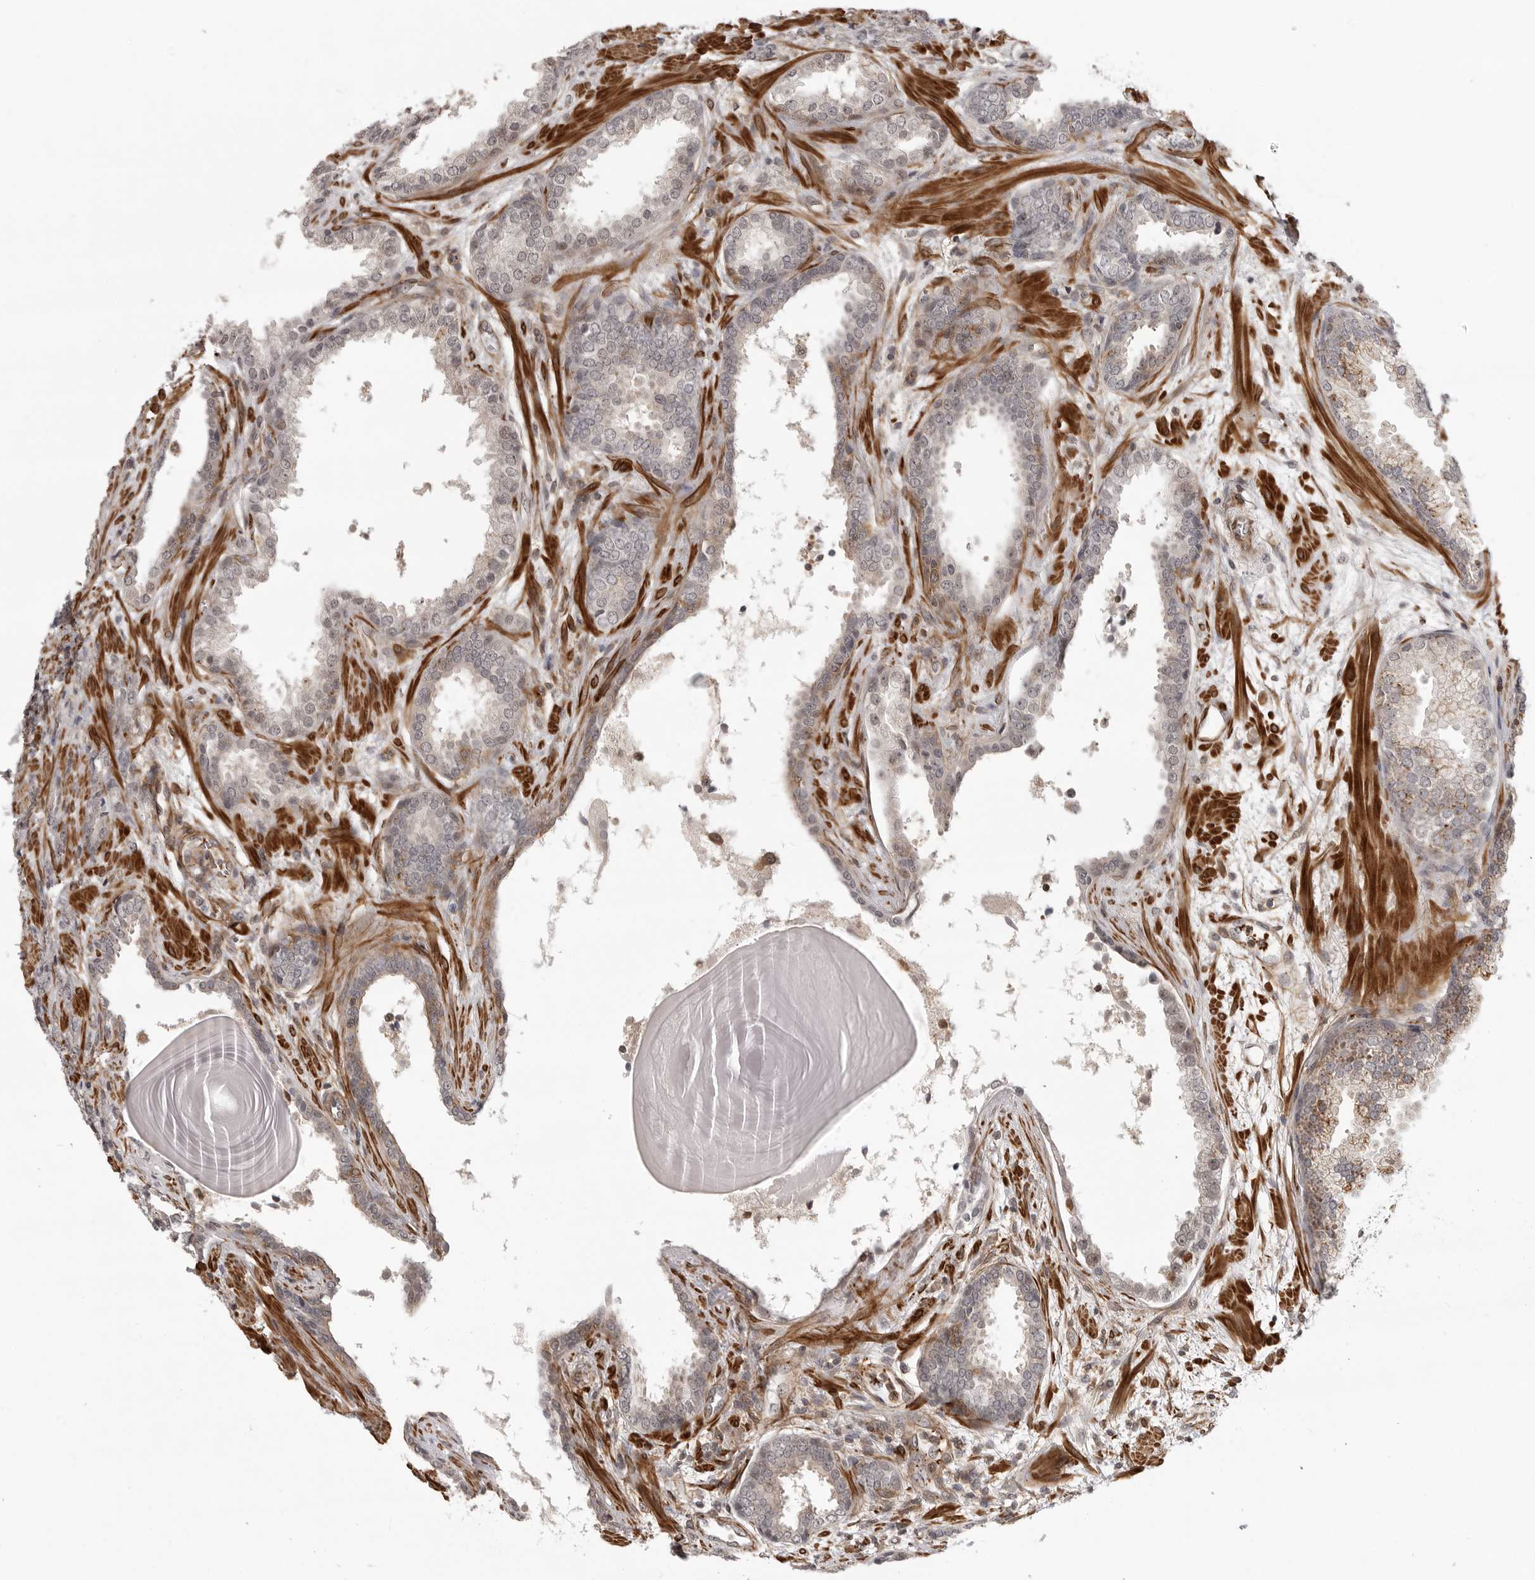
{"staining": {"intensity": "weak", "quantity": "<25%", "location": "nuclear"}, "tissue": "prostate cancer", "cell_type": "Tumor cells", "image_type": "cancer", "snomed": [{"axis": "morphology", "description": "Adenocarcinoma, High grade"}, {"axis": "topography", "description": "Prostate"}], "caption": "DAB (3,3'-diaminobenzidine) immunohistochemical staining of prostate adenocarcinoma (high-grade) reveals no significant expression in tumor cells.", "gene": "TUT4", "patient": {"sex": "male", "age": 62}}